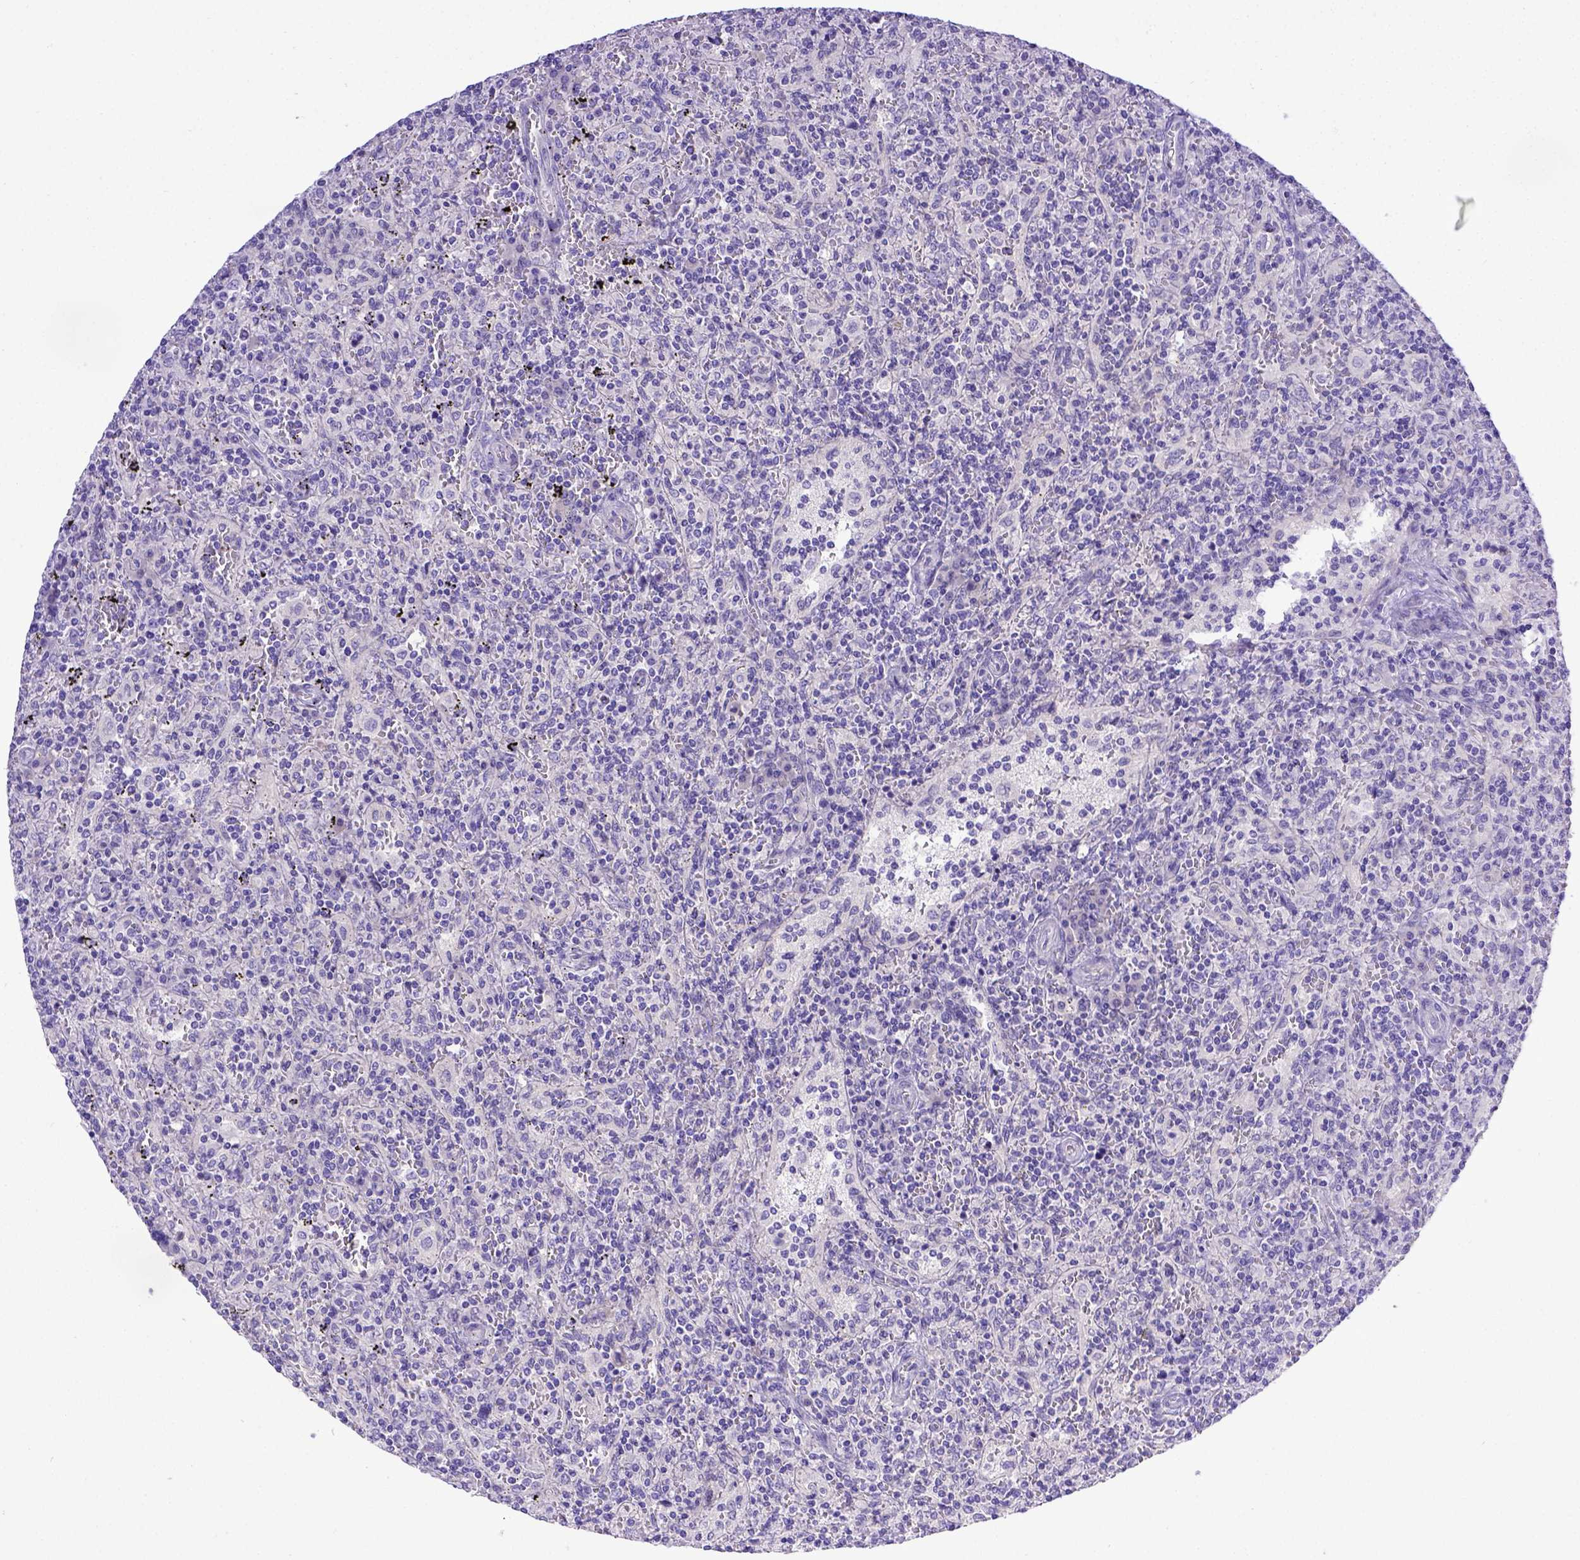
{"staining": {"intensity": "negative", "quantity": "none", "location": "none"}, "tissue": "lymphoma", "cell_type": "Tumor cells", "image_type": "cancer", "snomed": [{"axis": "morphology", "description": "Malignant lymphoma, non-Hodgkin's type, Low grade"}, {"axis": "topography", "description": "Spleen"}], "caption": "High power microscopy micrograph of an immunohistochemistry photomicrograph of lymphoma, revealing no significant staining in tumor cells.", "gene": "BTN1A1", "patient": {"sex": "male", "age": 62}}